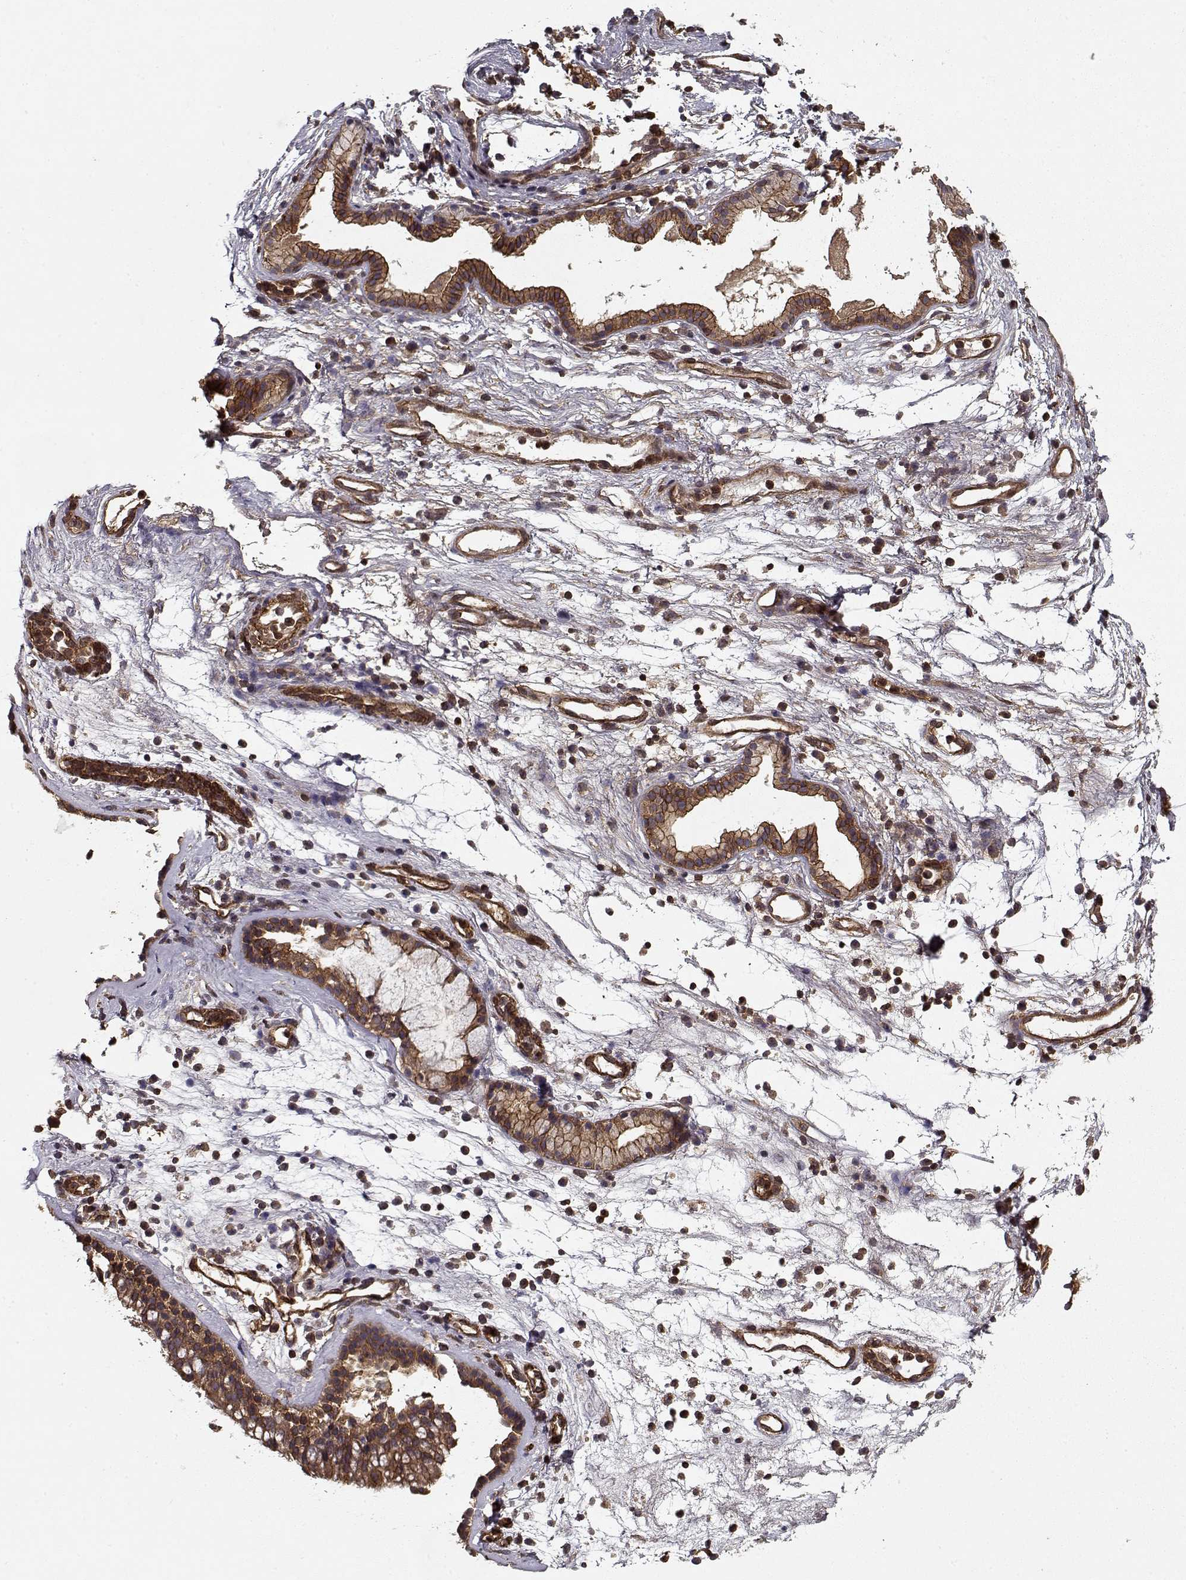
{"staining": {"intensity": "strong", "quantity": ">75%", "location": "cytoplasmic/membranous"}, "tissue": "nasopharynx", "cell_type": "Respiratory epithelial cells", "image_type": "normal", "snomed": [{"axis": "morphology", "description": "Normal tissue, NOS"}, {"axis": "topography", "description": "Nasopharynx"}], "caption": "High-magnification brightfield microscopy of normal nasopharynx stained with DAB (3,3'-diaminobenzidine) (brown) and counterstained with hematoxylin (blue). respiratory epithelial cells exhibit strong cytoplasmic/membranous staining is present in approximately>75% of cells.", "gene": "PPP1R12A", "patient": {"sex": "male", "age": 77}}